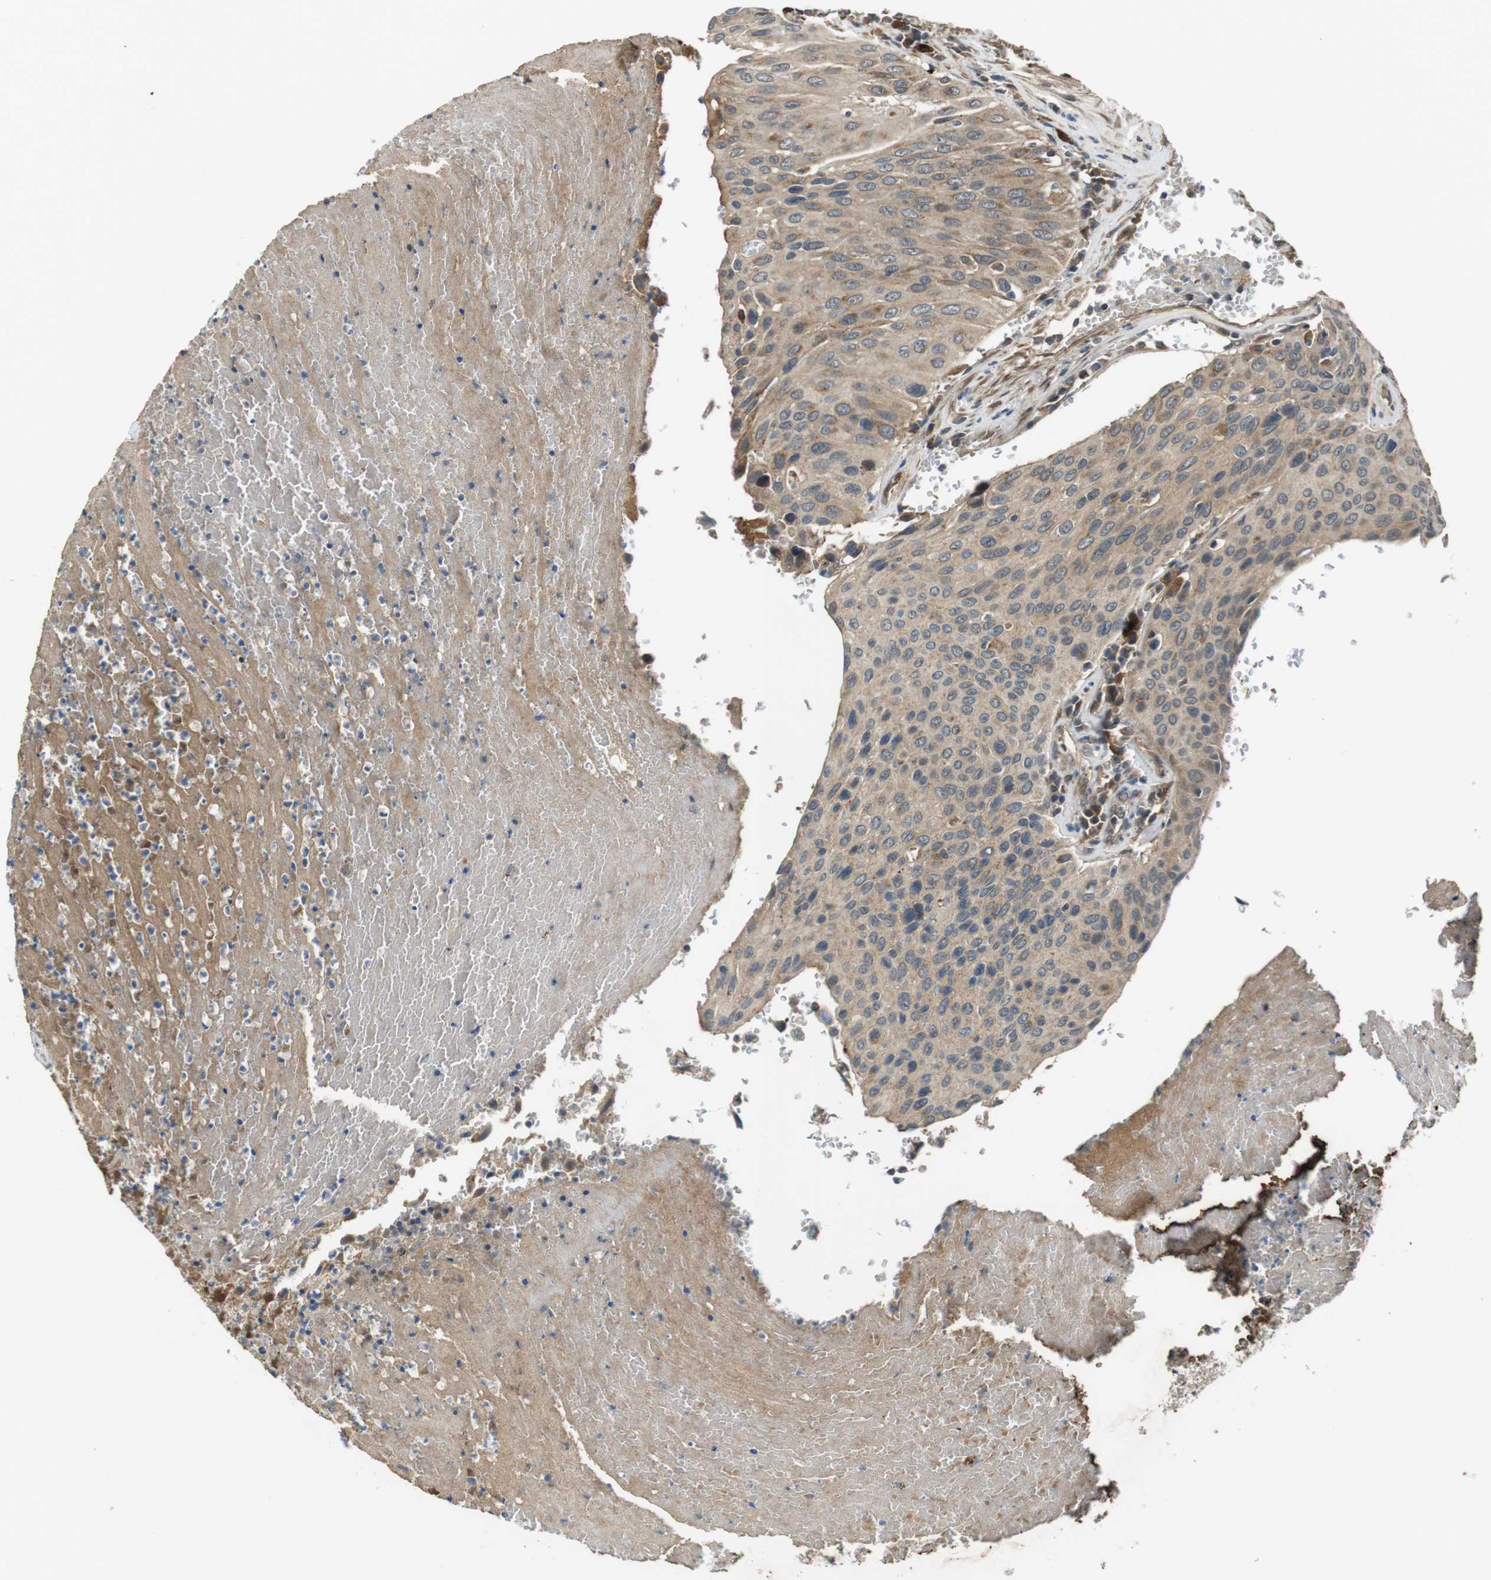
{"staining": {"intensity": "weak", "quantity": ">75%", "location": "cytoplasmic/membranous"}, "tissue": "urothelial cancer", "cell_type": "Tumor cells", "image_type": "cancer", "snomed": [{"axis": "morphology", "description": "Urothelial carcinoma, High grade"}, {"axis": "topography", "description": "Urinary bladder"}], "caption": "Brown immunohistochemical staining in human high-grade urothelial carcinoma reveals weak cytoplasmic/membranous expression in about >75% of tumor cells. (Brightfield microscopy of DAB IHC at high magnification).", "gene": "IFFO2", "patient": {"sex": "male", "age": 66}}